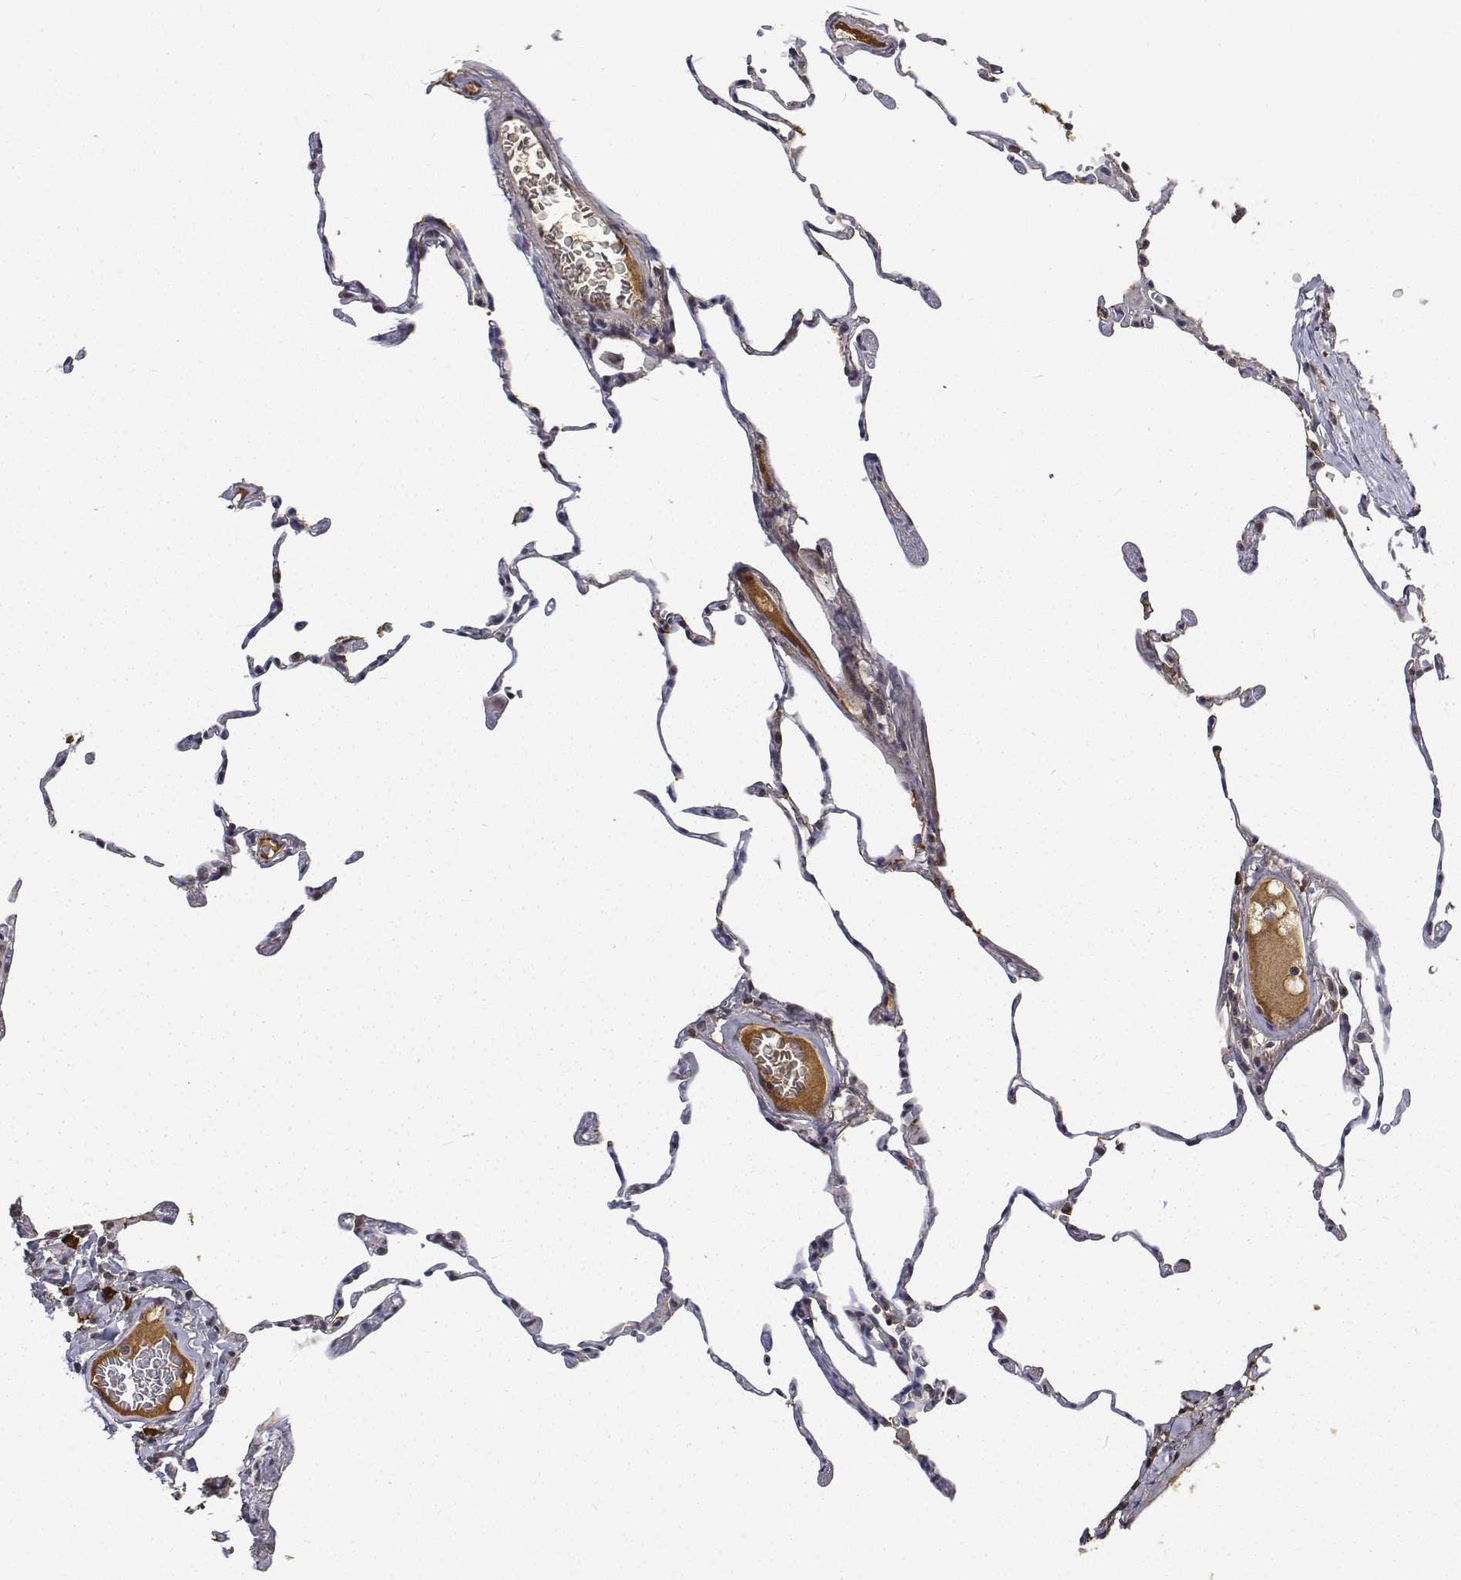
{"staining": {"intensity": "negative", "quantity": "none", "location": "none"}, "tissue": "lung", "cell_type": "Alveolar cells", "image_type": "normal", "snomed": [{"axis": "morphology", "description": "Normal tissue, NOS"}, {"axis": "topography", "description": "Lung"}], "caption": "A high-resolution image shows IHC staining of benign lung, which shows no significant staining in alveolar cells. (DAB IHC with hematoxylin counter stain).", "gene": "ATRX", "patient": {"sex": "female", "age": 57}}